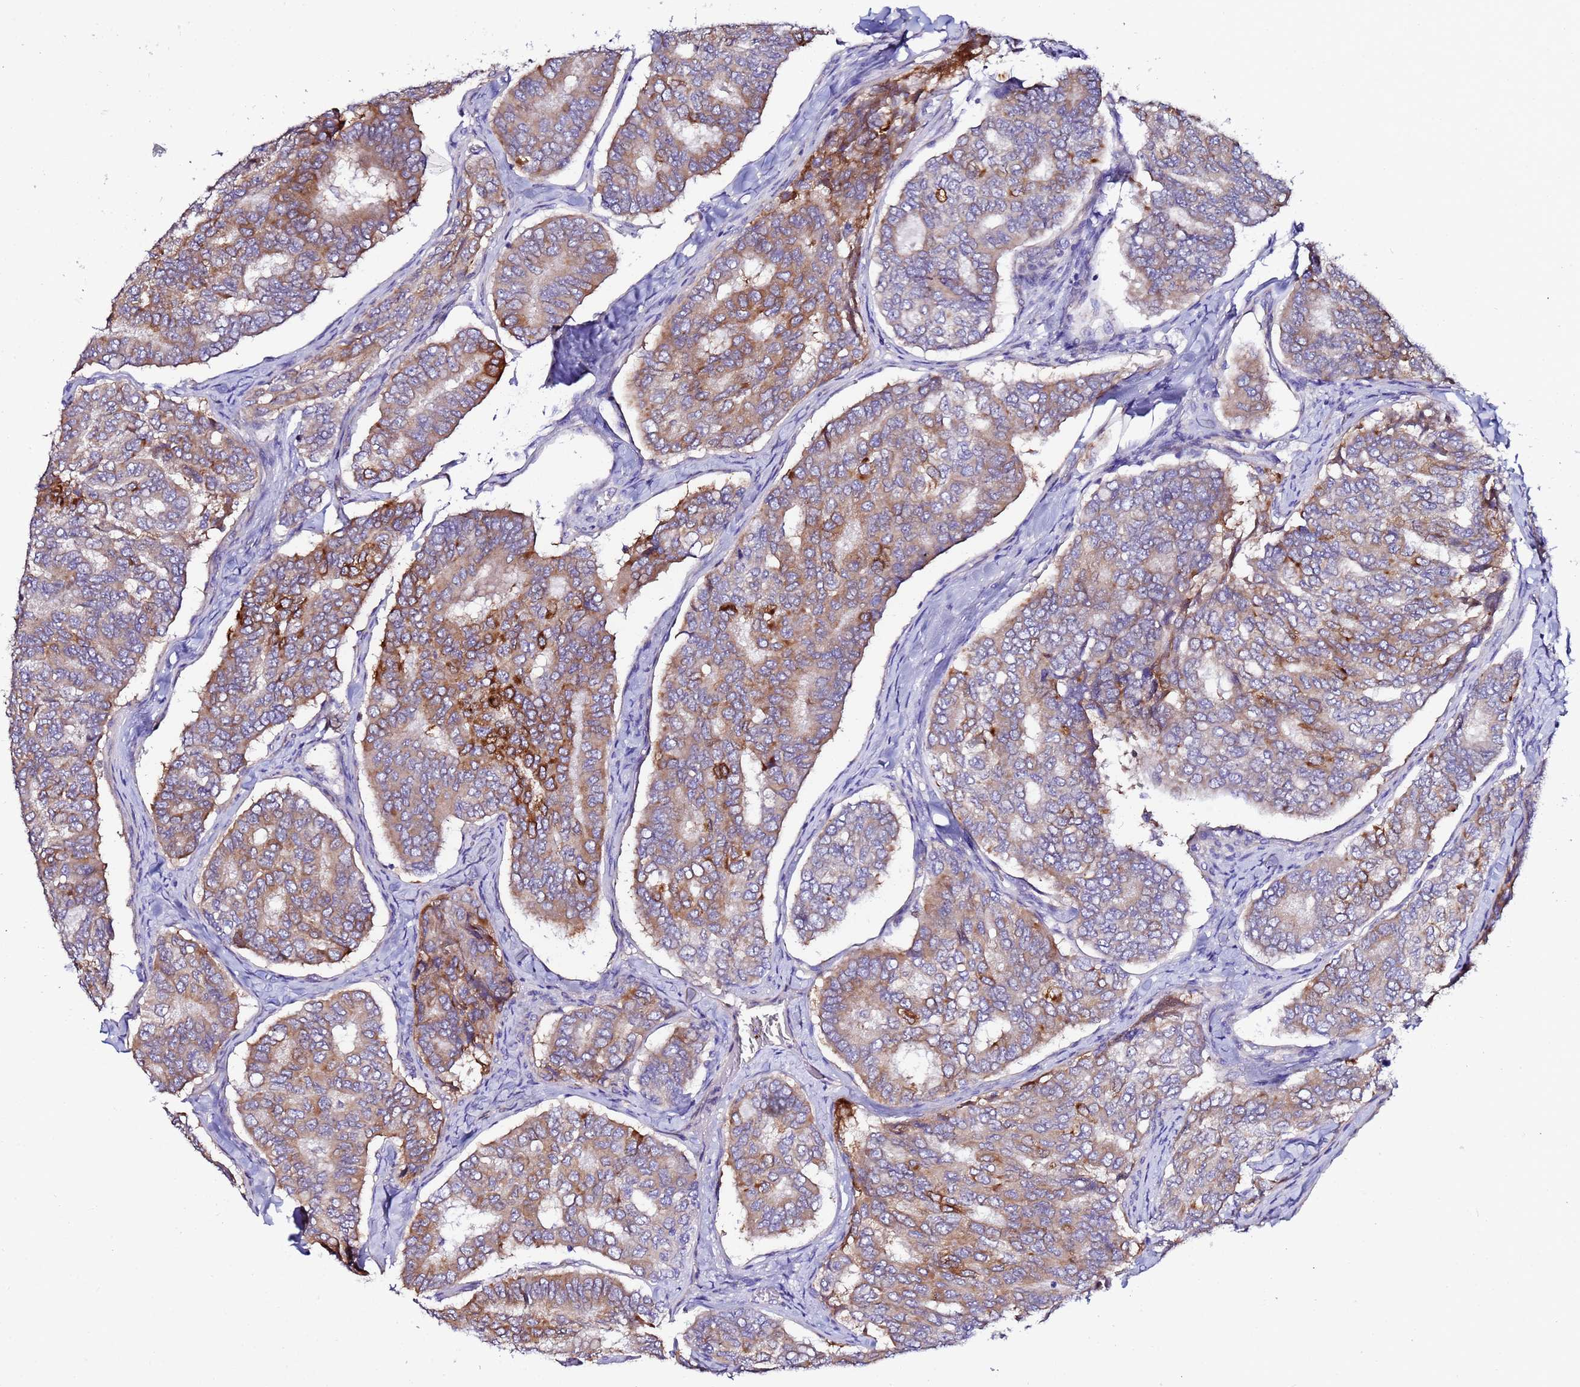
{"staining": {"intensity": "strong", "quantity": "25%-75%", "location": "cytoplasmic/membranous"}, "tissue": "thyroid cancer", "cell_type": "Tumor cells", "image_type": "cancer", "snomed": [{"axis": "morphology", "description": "Papillary adenocarcinoma, NOS"}, {"axis": "topography", "description": "Thyroid gland"}], "caption": "DAB immunohistochemical staining of human thyroid cancer reveals strong cytoplasmic/membranous protein positivity in about 25%-75% of tumor cells.", "gene": "JRKL", "patient": {"sex": "female", "age": 35}}